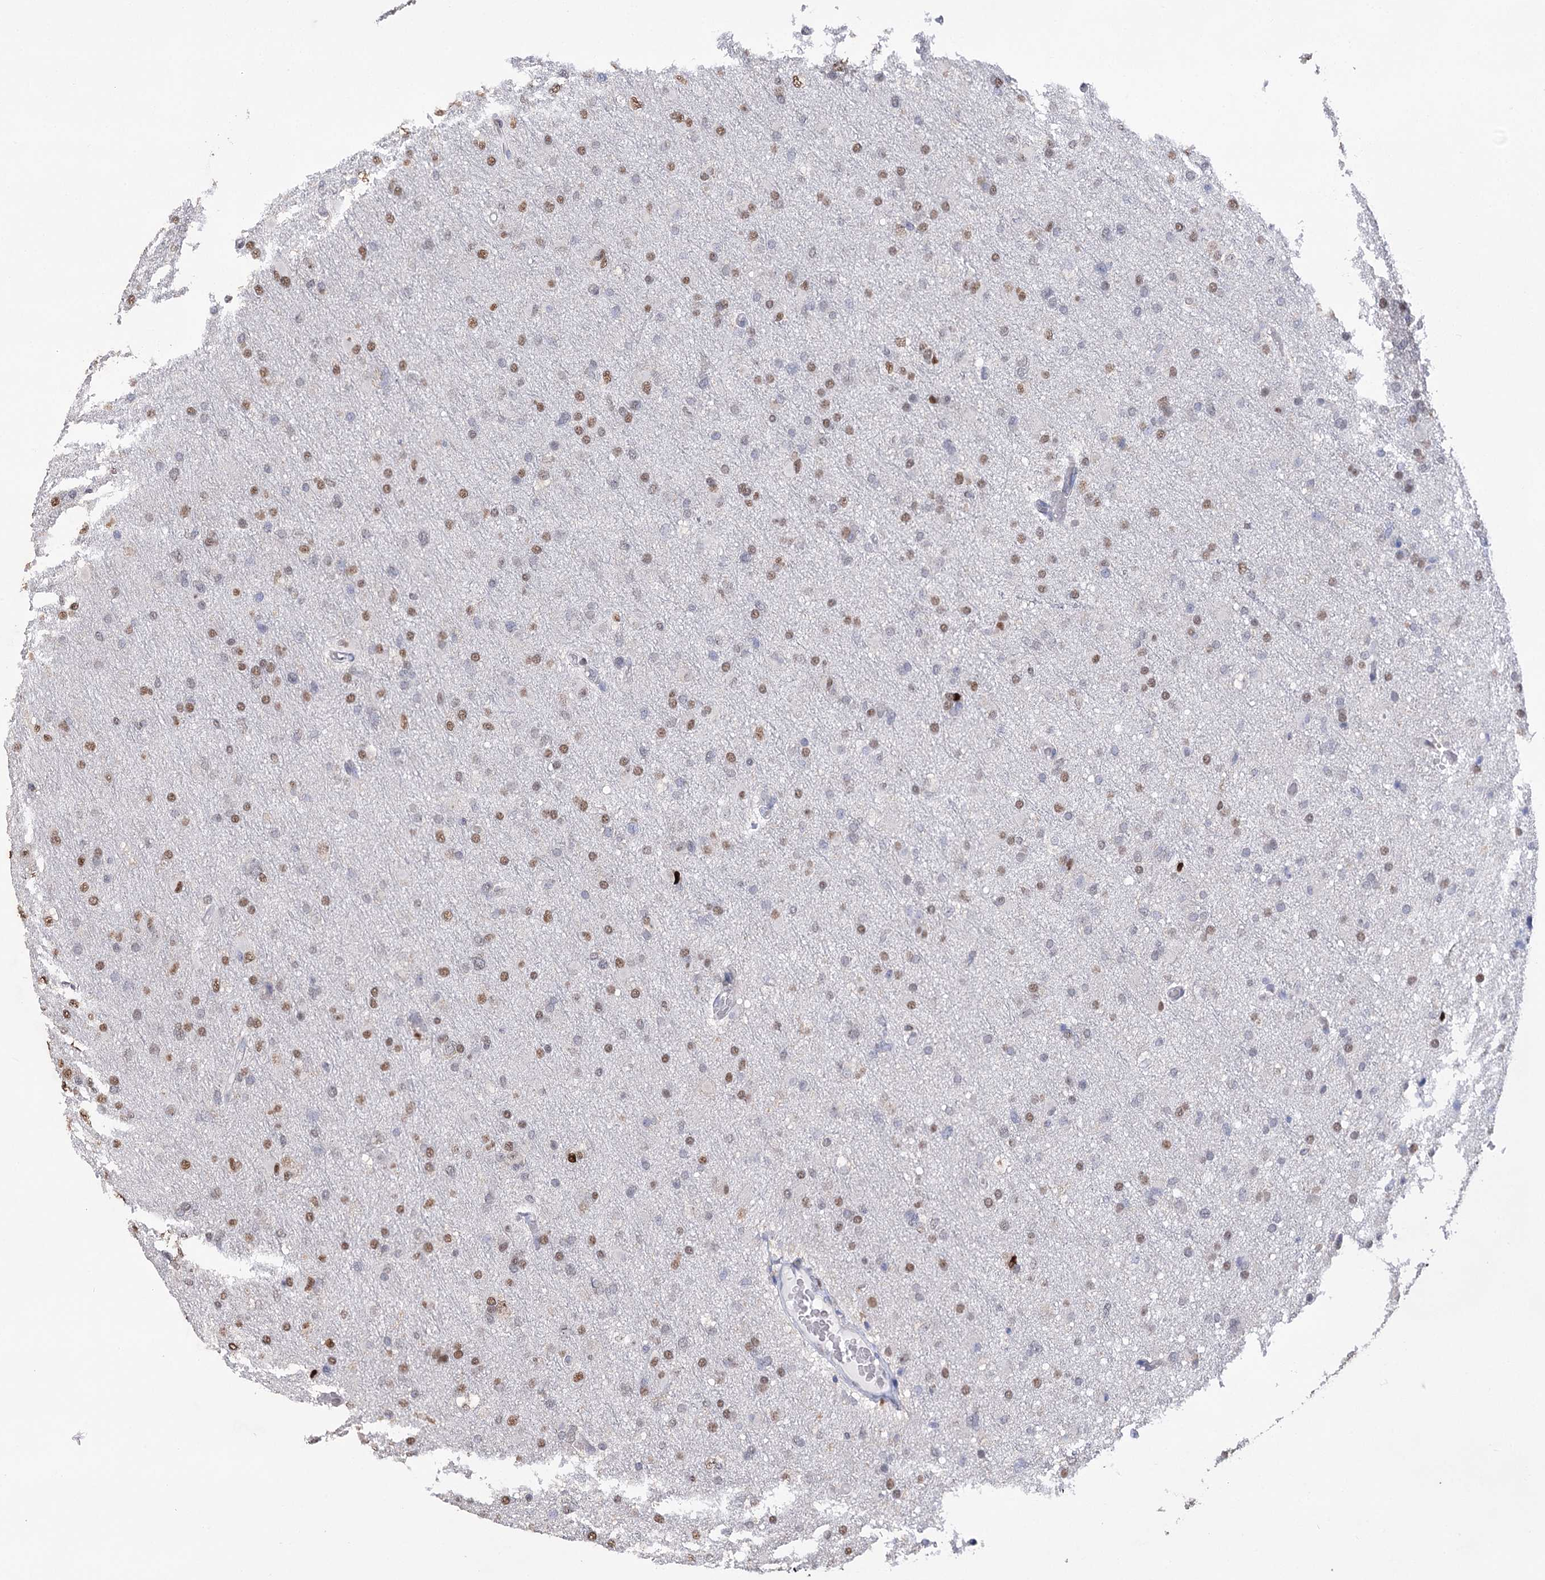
{"staining": {"intensity": "moderate", "quantity": ">75%", "location": "nuclear"}, "tissue": "glioma", "cell_type": "Tumor cells", "image_type": "cancer", "snomed": [{"axis": "morphology", "description": "Glioma, malignant, High grade"}, {"axis": "topography", "description": "Cerebral cortex"}], "caption": "DAB immunohistochemical staining of malignant glioma (high-grade) displays moderate nuclear protein staining in about >75% of tumor cells.", "gene": "NFU1", "patient": {"sex": "female", "age": 36}}